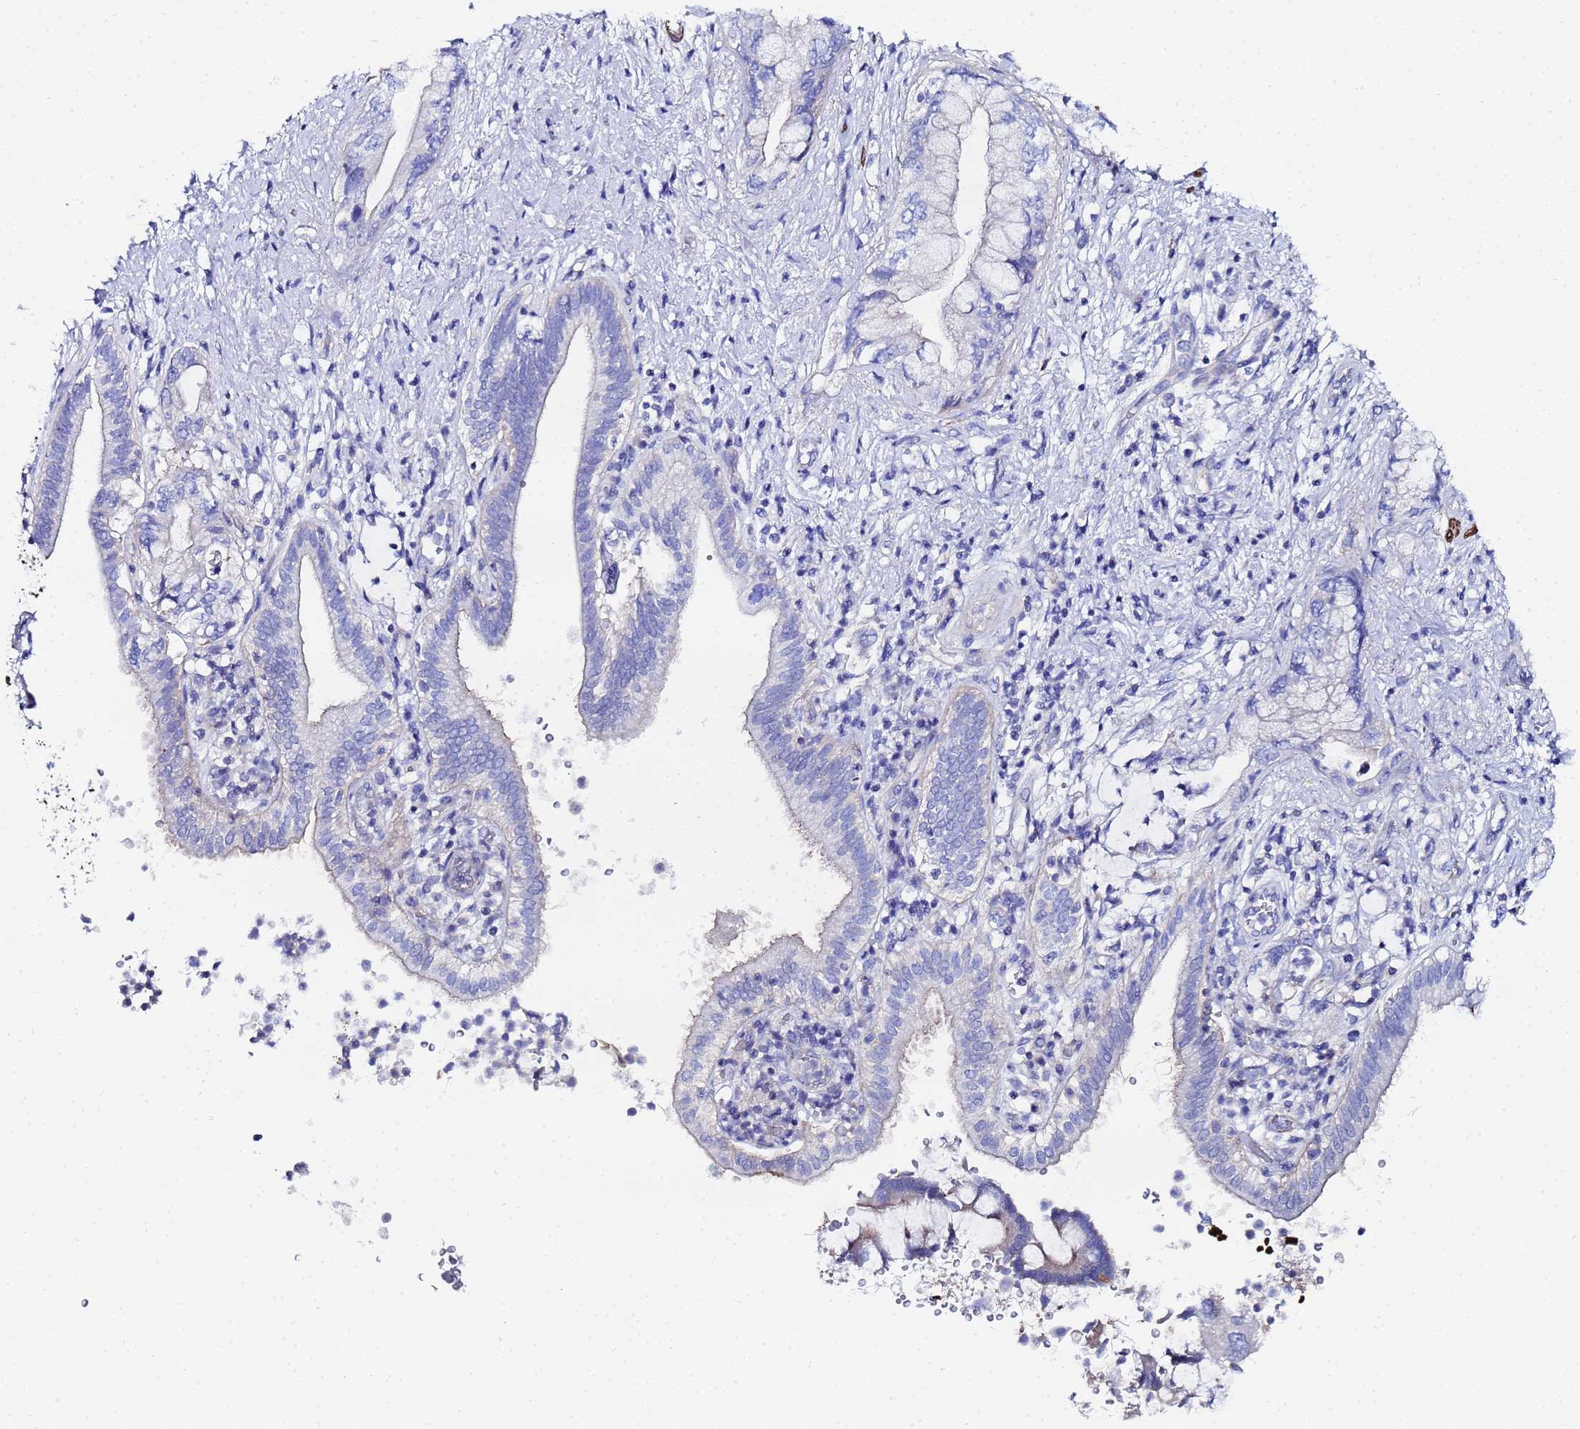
{"staining": {"intensity": "negative", "quantity": "none", "location": "none"}, "tissue": "pancreatic cancer", "cell_type": "Tumor cells", "image_type": "cancer", "snomed": [{"axis": "morphology", "description": "Adenocarcinoma, NOS"}, {"axis": "topography", "description": "Pancreas"}], "caption": "This image is of adenocarcinoma (pancreatic) stained with immunohistochemistry to label a protein in brown with the nuclei are counter-stained blue. There is no expression in tumor cells. Nuclei are stained in blue.", "gene": "RAB39B", "patient": {"sex": "female", "age": 73}}